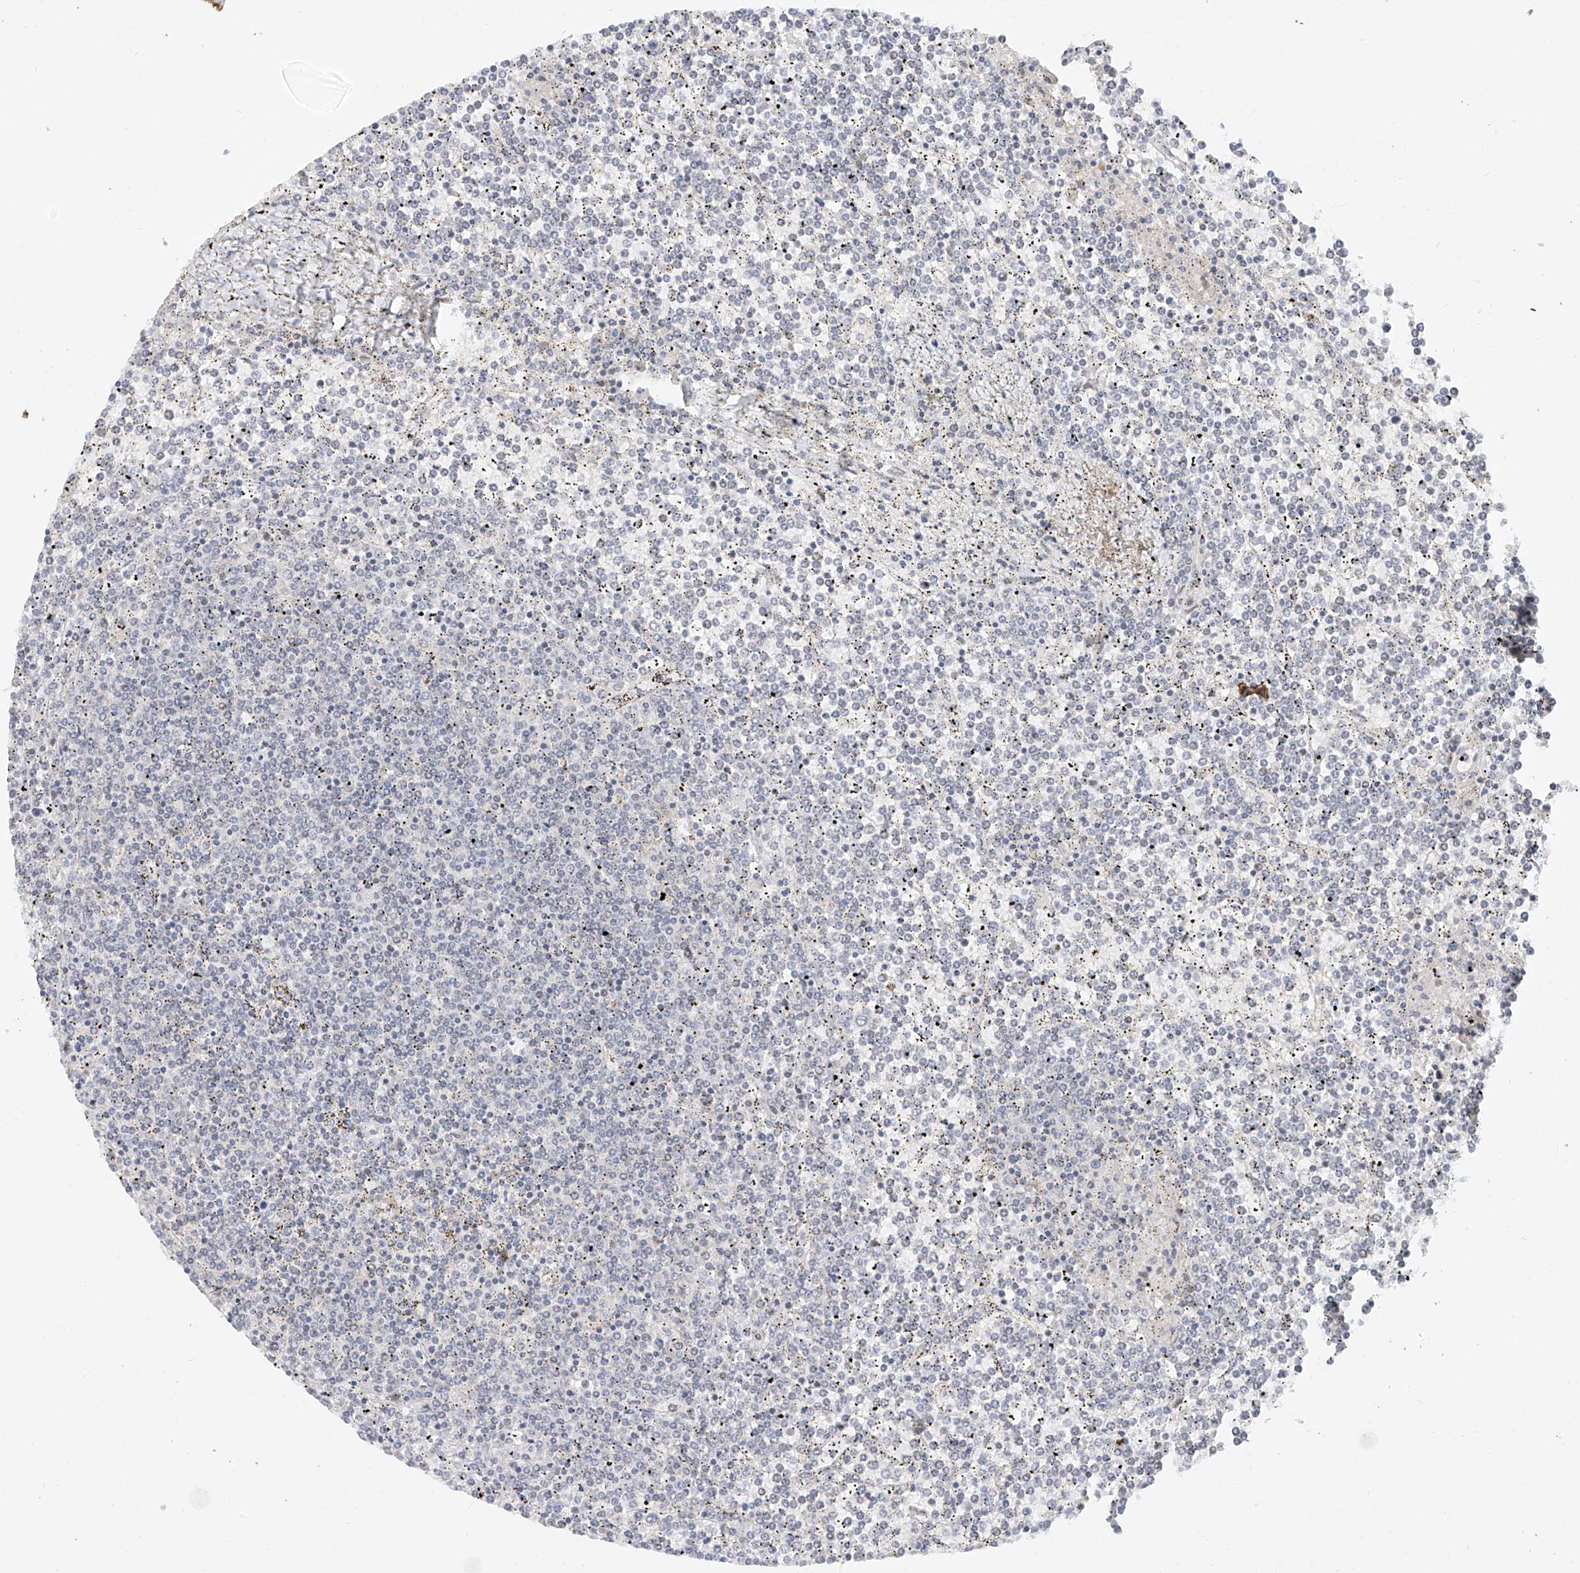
{"staining": {"intensity": "negative", "quantity": "none", "location": "none"}, "tissue": "lymphoma", "cell_type": "Tumor cells", "image_type": "cancer", "snomed": [{"axis": "morphology", "description": "Malignant lymphoma, non-Hodgkin's type, Low grade"}, {"axis": "topography", "description": "Spleen"}], "caption": "Immunohistochemical staining of human lymphoma shows no significant positivity in tumor cells. (Stains: DAB immunohistochemistry (IHC) with hematoxylin counter stain, Microscopy: brightfield microscopy at high magnification).", "gene": "TASP1", "patient": {"sex": "female", "age": 19}}